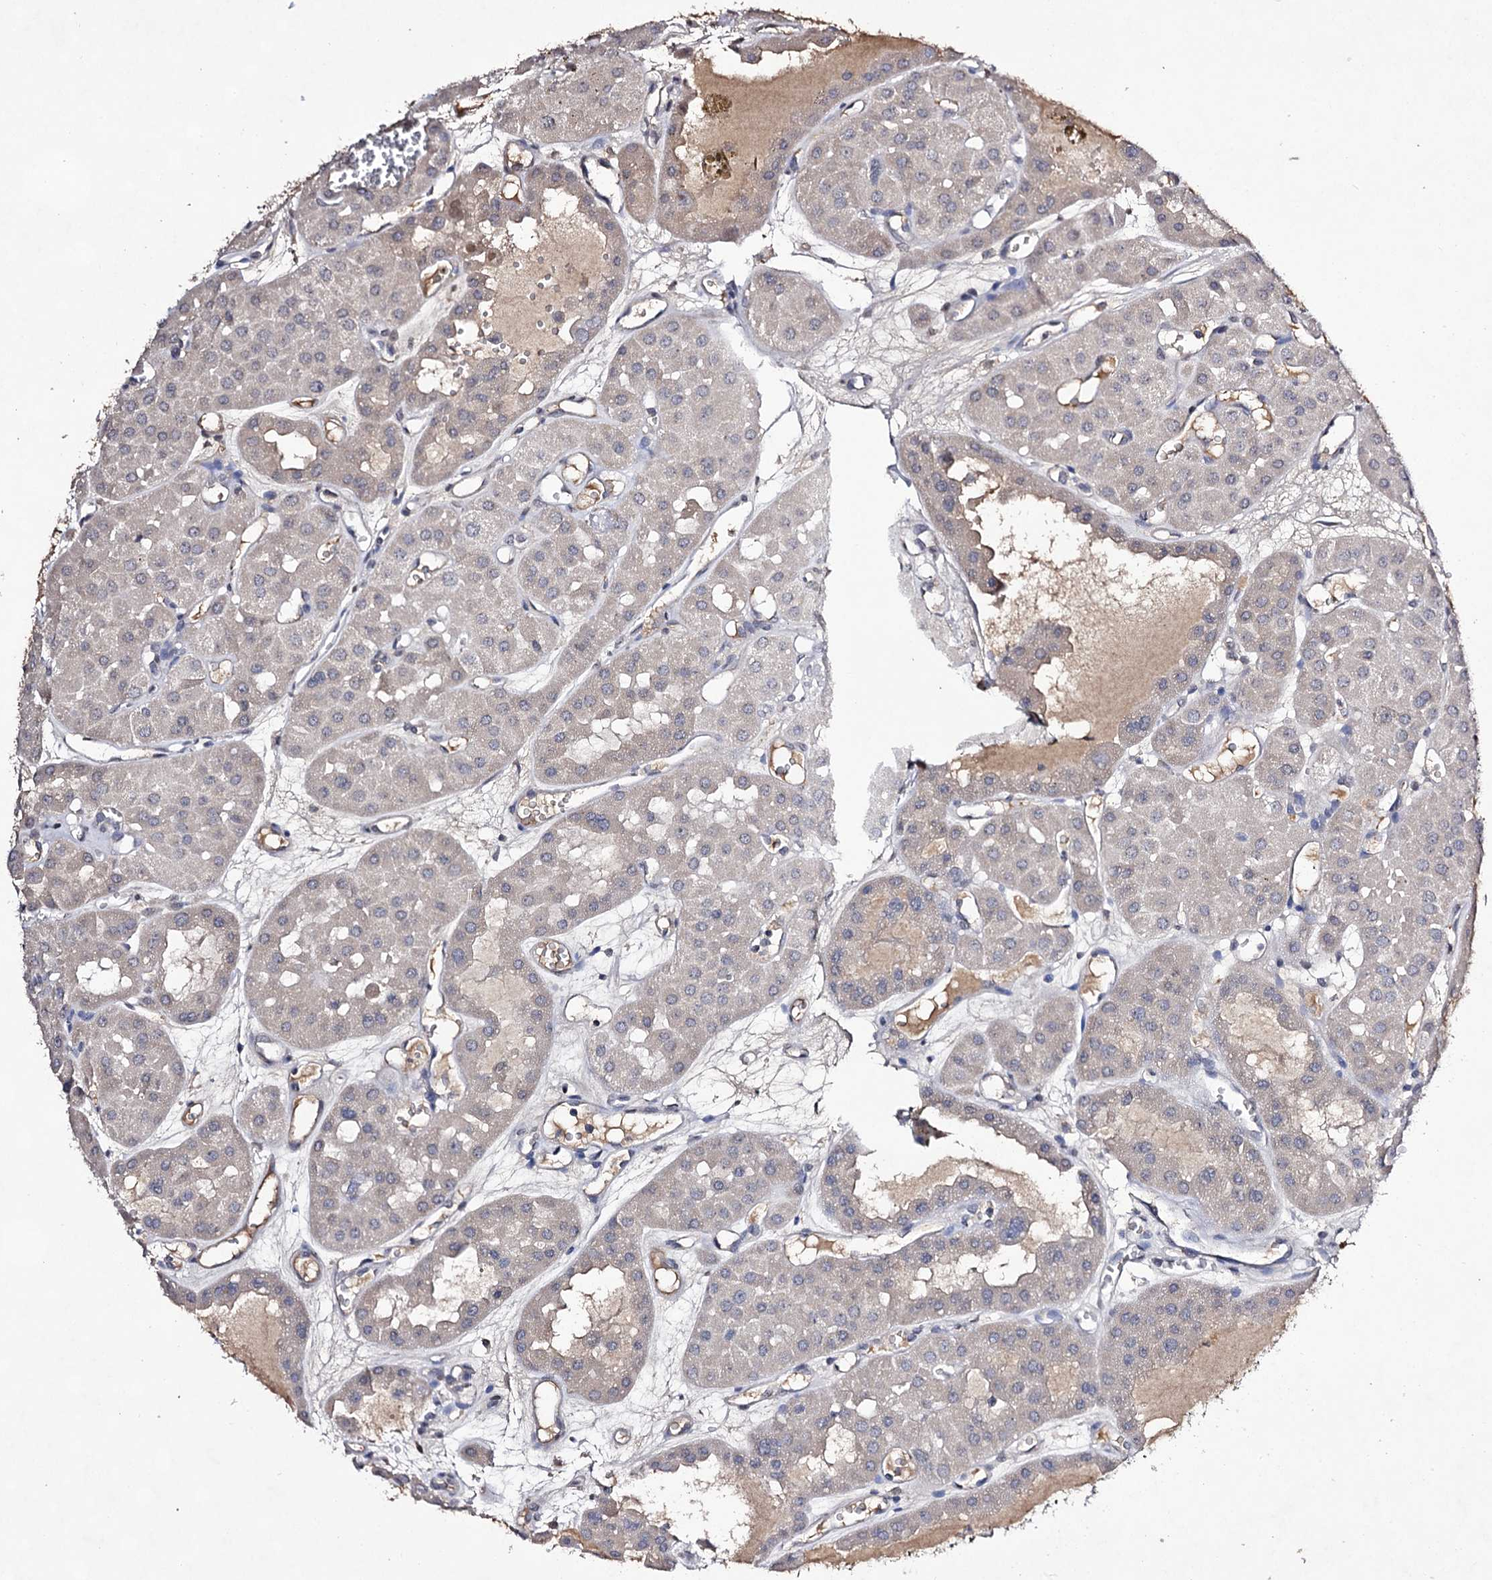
{"staining": {"intensity": "weak", "quantity": "25%-75%", "location": "cytoplasmic/membranous"}, "tissue": "renal cancer", "cell_type": "Tumor cells", "image_type": "cancer", "snomed": [{"axis": "morphology", "description": "Carcinoma, NOS"}, {"axis": "topography", "description": "Kidney"}], "caption": "Immunohistochemical staining of human renal carcinoma shows weak cytoplasmic/membranous protein expression in approximately 25%-75% of tumor cells. The protein is stained brown, and the nuclei are stained in blue (DAB (3,3'-diaminobenzidine) IHC with brightfield microscopy, high magnification).", "gene": "PLIN1", "patient": {"sex": "female", "age": 75}}